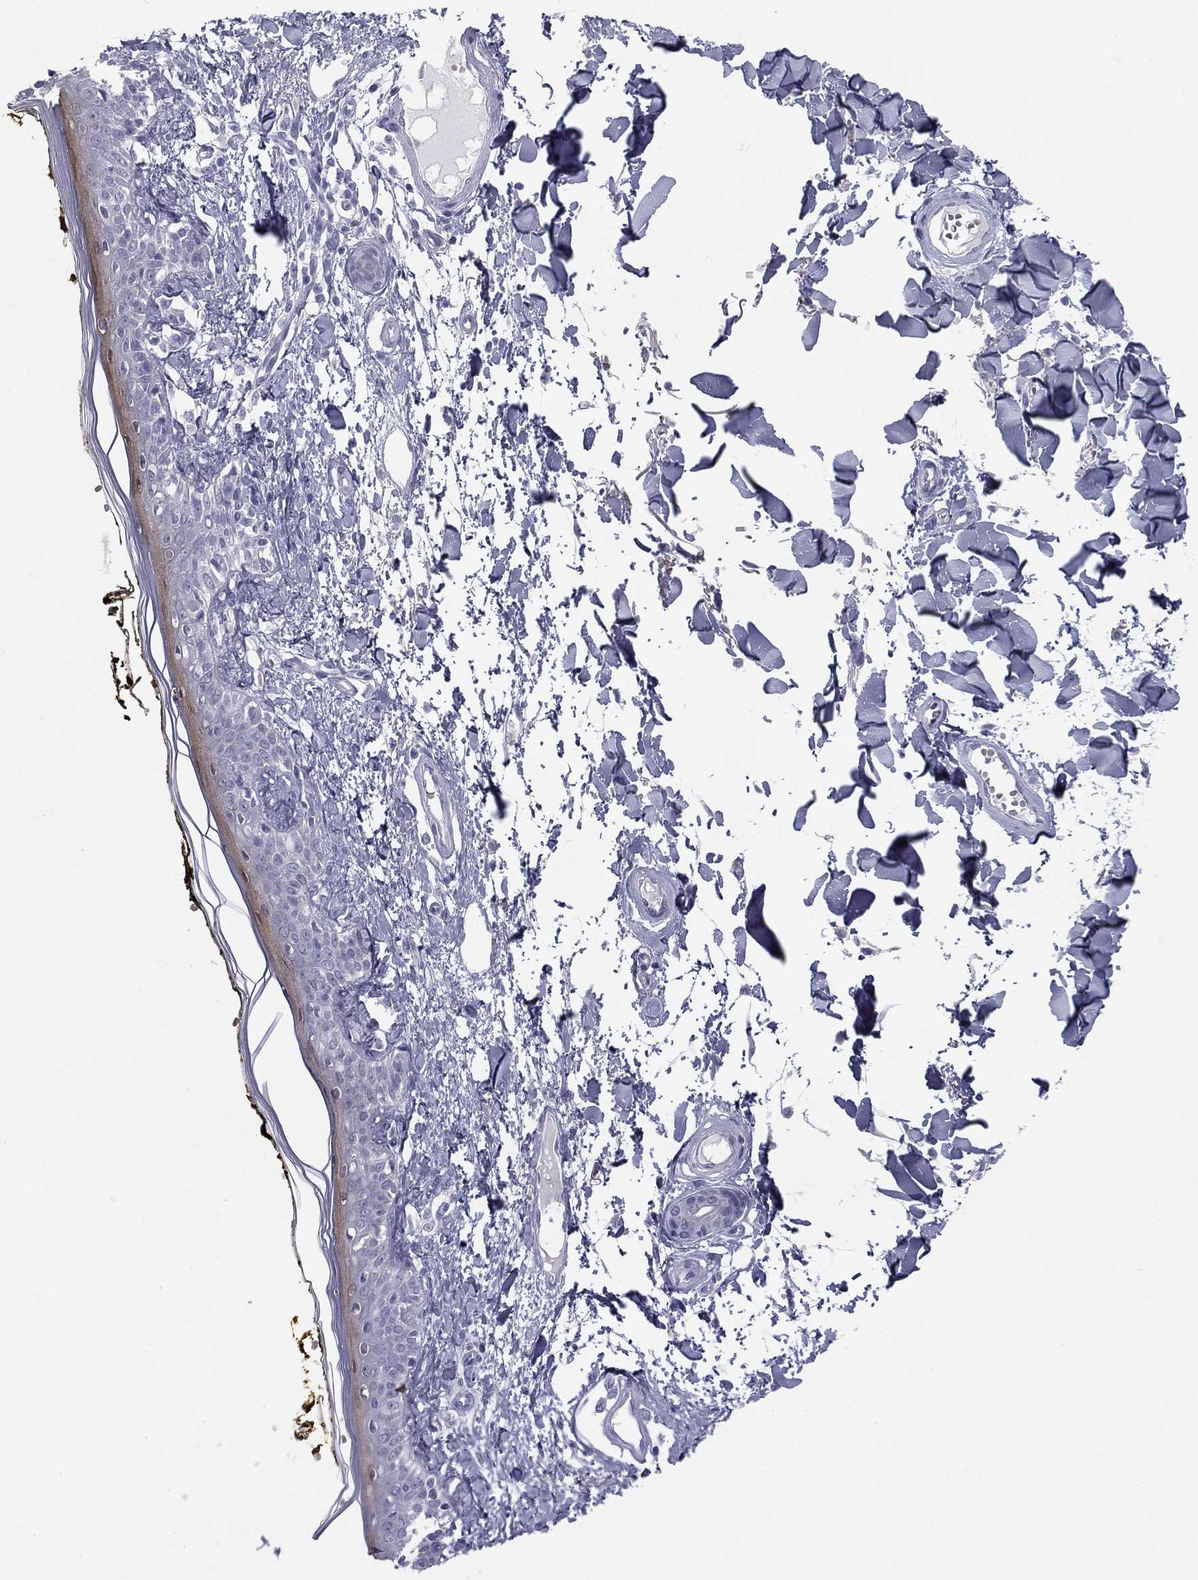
{"staining": {"intensity": "negative", "quantity": "none", "location": "none"}, "tissue": "skin", "cell_type": "Fibroblasts", "image_type": "normal", "snomed": [{"axis": "morphology", "description": "Normal tissue, NOS"}, {"axis": "topography", "description": "Skin"}], "caption": "This micrograph is of normal skin stained with IHC to label a protein in brown with the nuclei are counter-stained blue. There is no staining in fibroblasts. (DAB (3,3'-diaminobenzidine) immunohistochemistry (IHC) with hematoxylin counter stain).", "gene": "SULT2B1", "patient": {"sex": "male", "age": 76}}